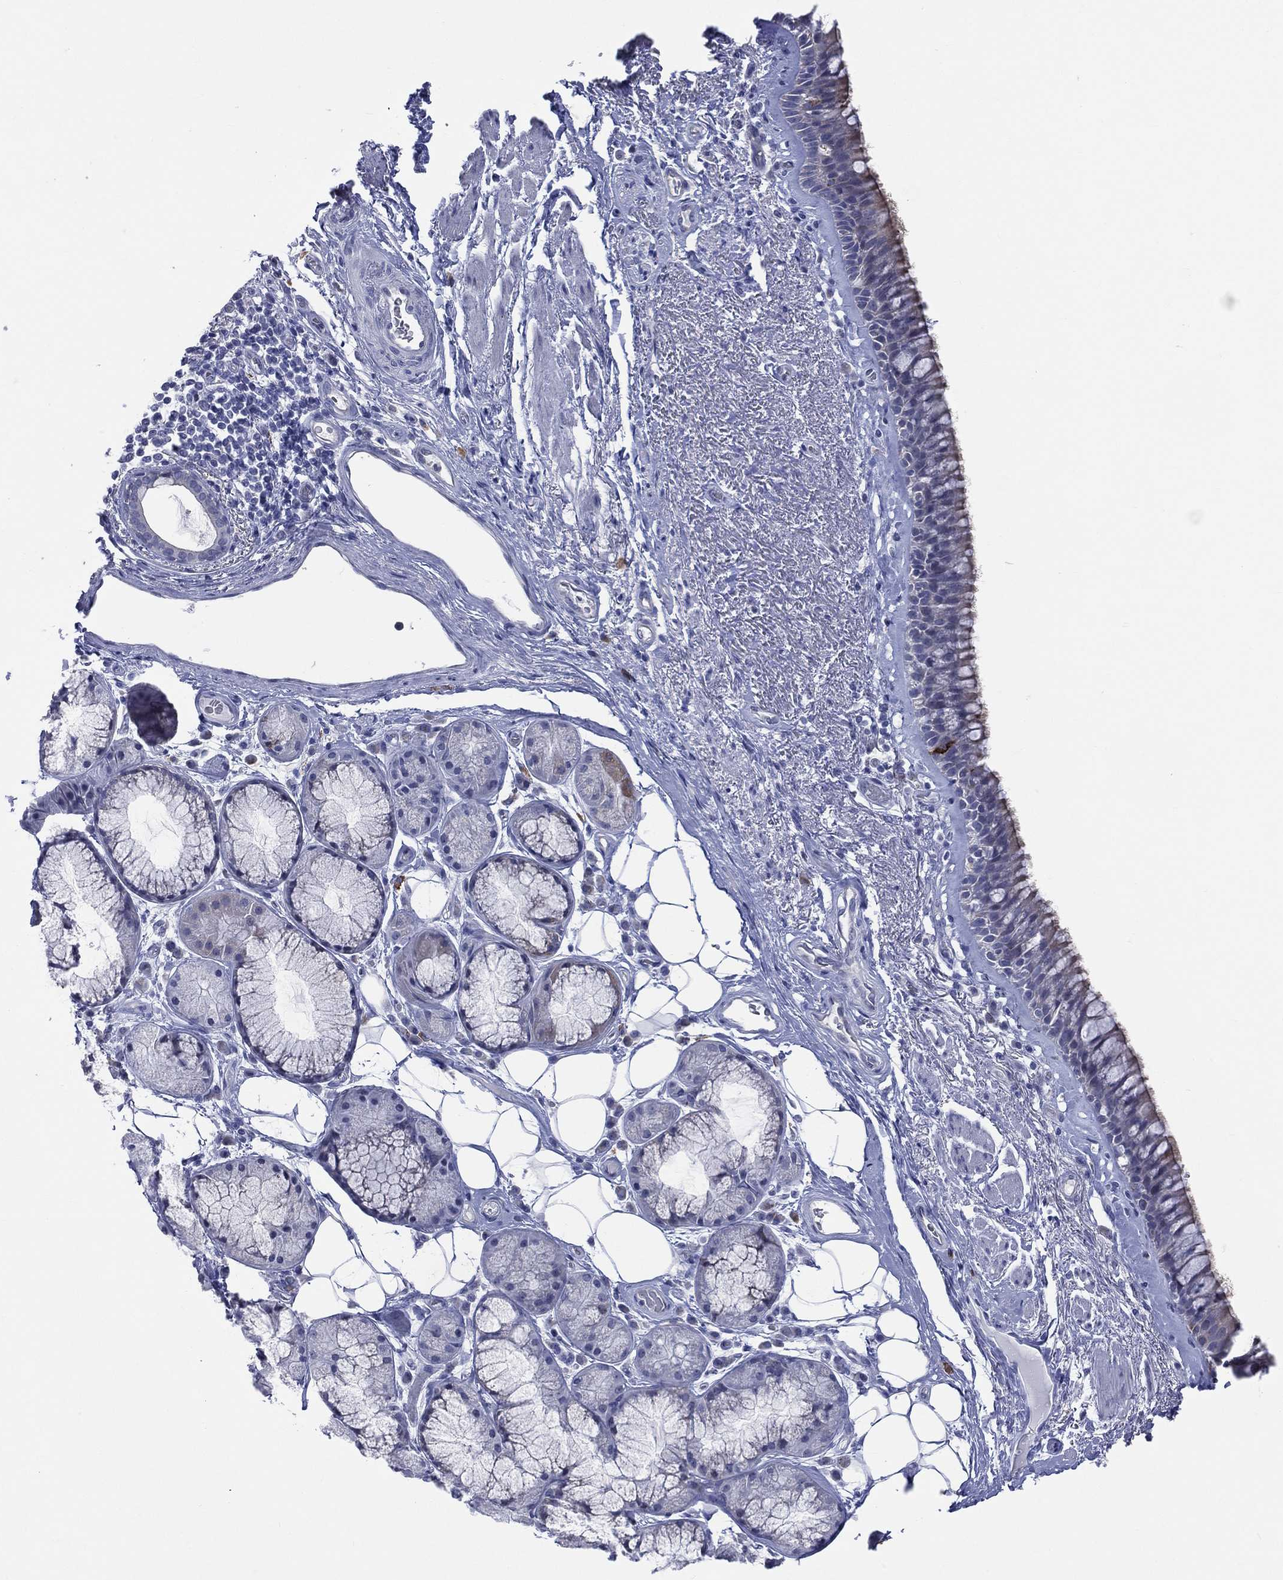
{"staining": {"intensity": "moderate", "quantity": "<25%", "location": "cytoplasmic/membranous"}, "tissue": "bronchus", "cell_type": "Respiratory epithelial cells", "image_type": "normal", "snomed": [{"axis": "morphology", "description": "Normal tissue, NOS"}, {"axis": "topography", "description": "Bronchus"}], "caption": "Protein expression analysis of unremarkable human bronchus reveals moderate cytoplasmic/membranous staining in about <25% of respiratory epithelial cells. The protein is stained brown, and the nuclei are stained in blue (DAB IHC with brightfield microscopy, high magnification).", "gene": "AKAP3", "patient": {"sex": "male", "age": 82}}